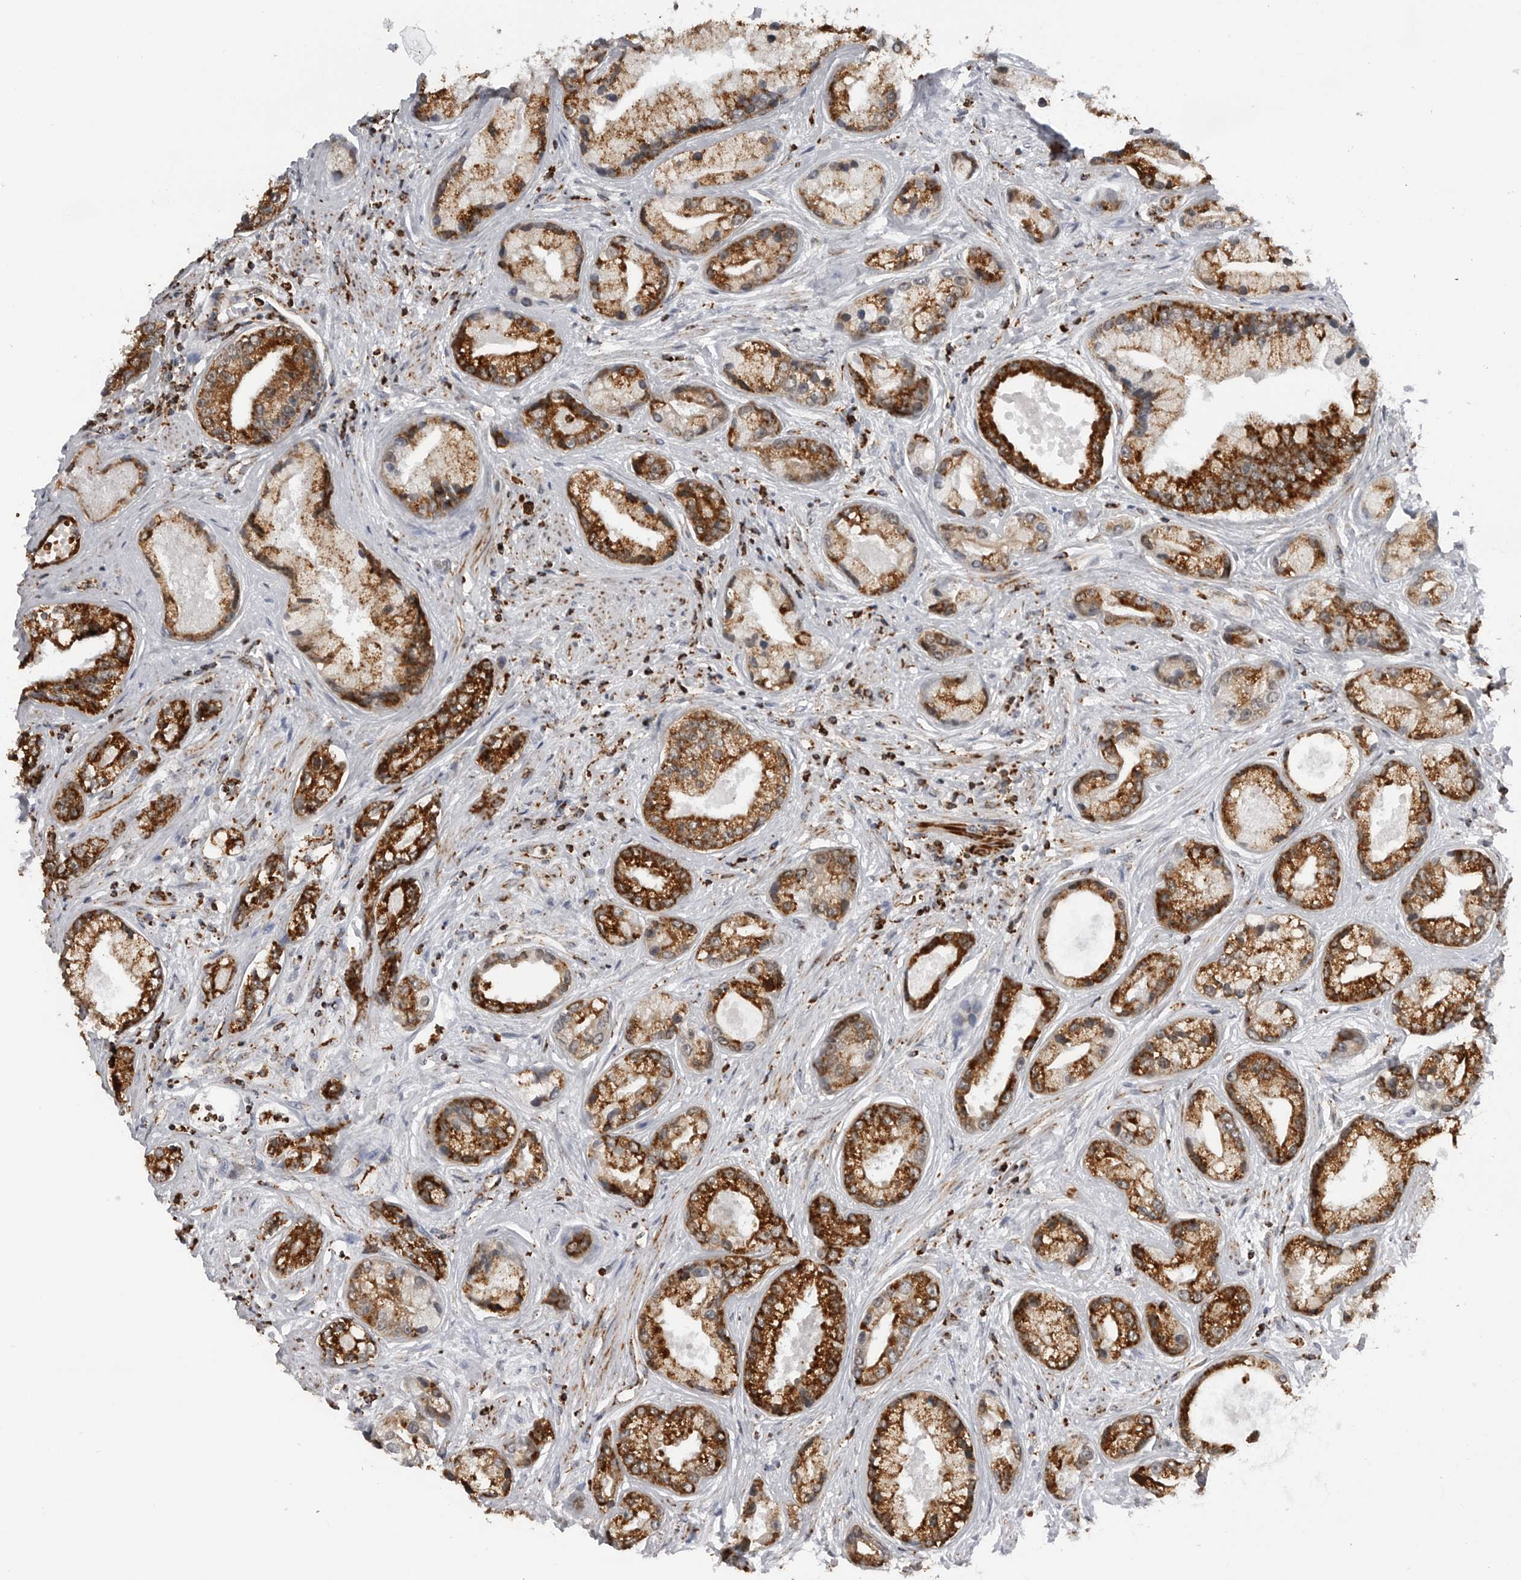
{"staining": {"intensity": "strong", "quantity": ">75%", "location": "cytoplasmic/membranous"}, "tissue": "prostate cancer", "cell_type": "Tumor cells", "image_type": "cancer", "snomed": [{"axis": "morphology", "description": "Adenocarcinoma, High grade"}, {"axis": "topography", "description": "Prostate"}], "caption": "Human prostate cancer (adenocarcinoma (high-grade)) stained with a protein marker shows strong staining in tumor cells.", "gene": "COX5A", "patient": {"sex": "male", "age": 61}}